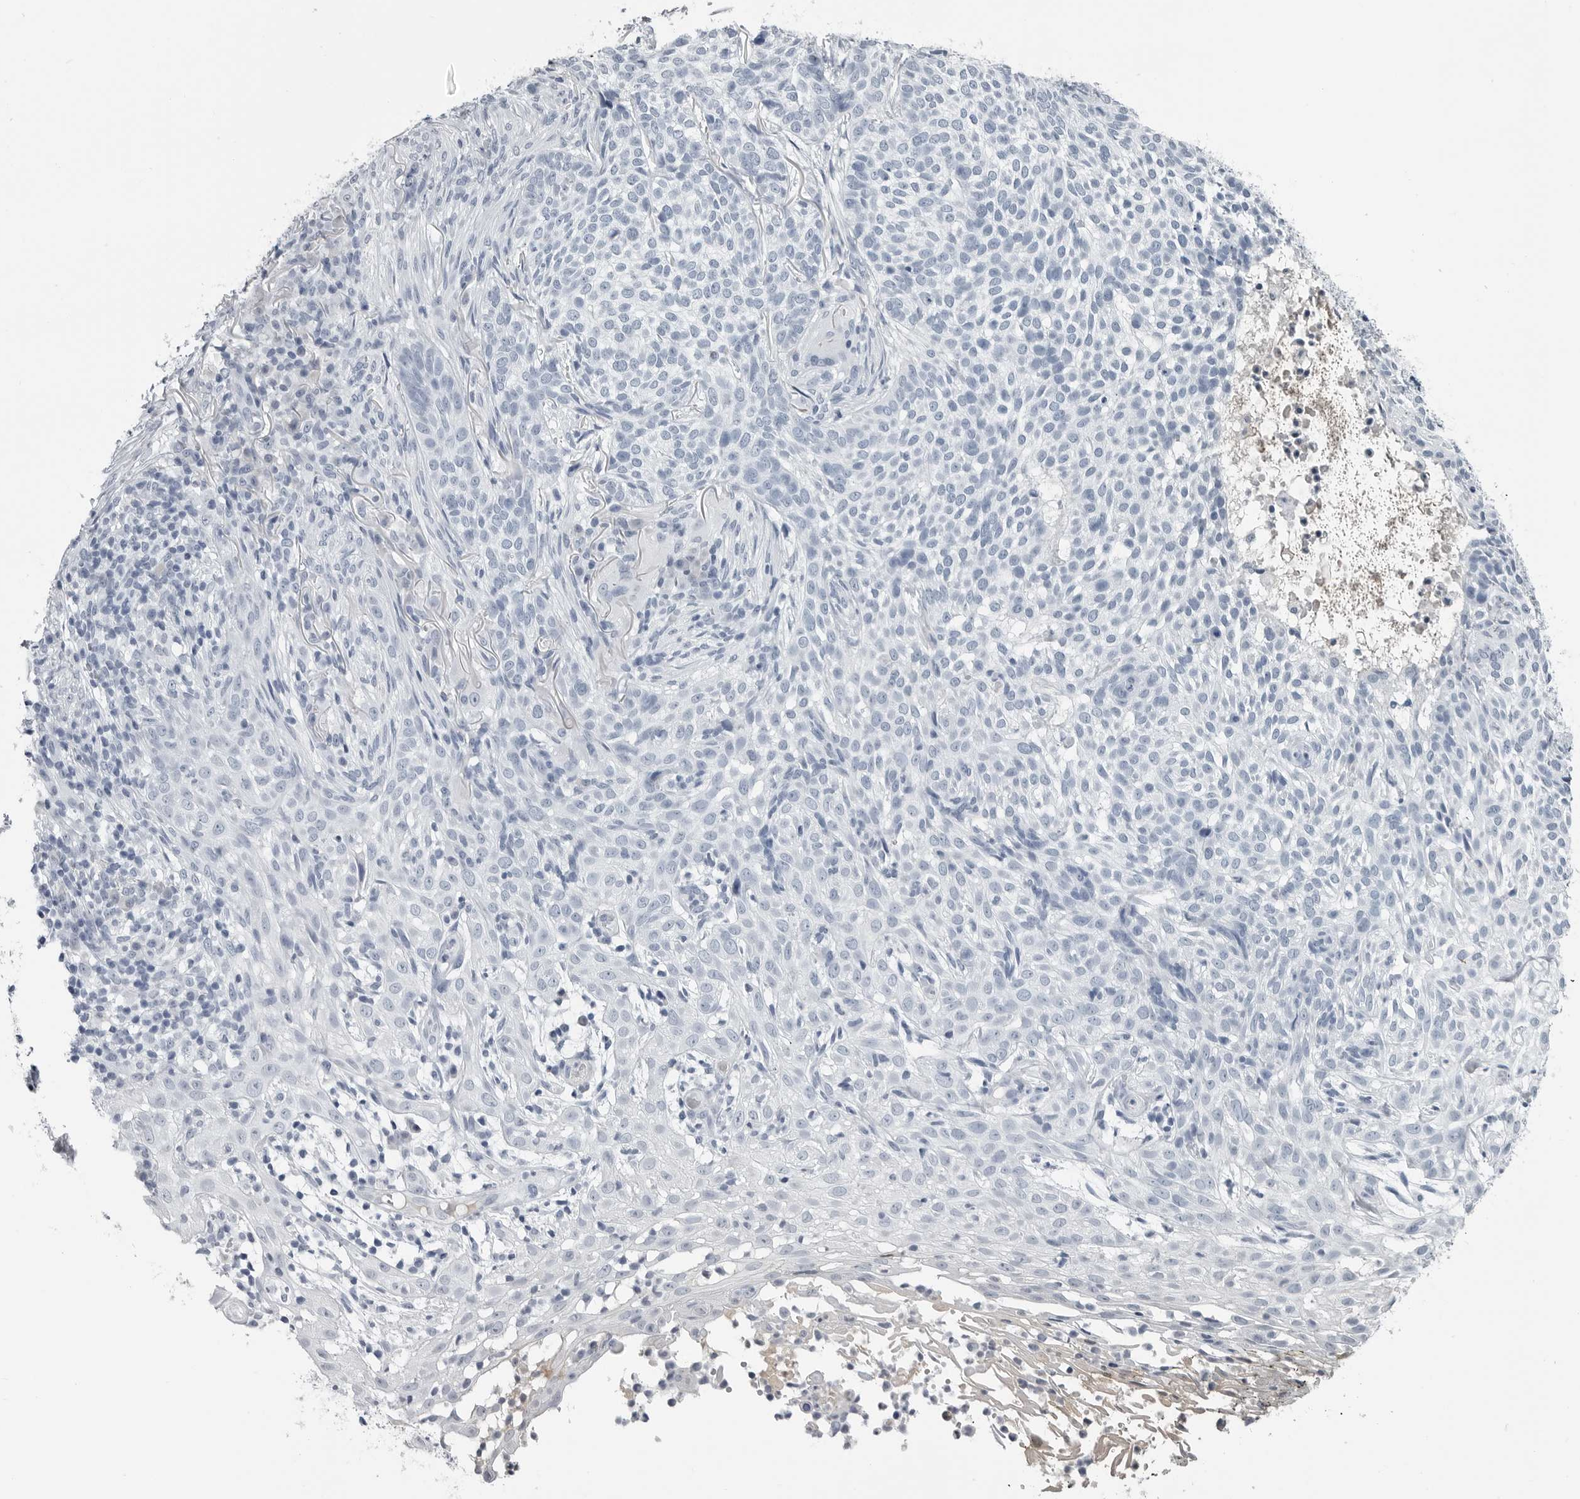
{"staining": {"intensity": "negative", "quantity": "none", "location": "none"}, "tissue": "skin cancer", "cell_type": "Tumor cells", "image_type": "cancer", "snomed": [{"axis": "morphology", "description": "Basal cell carcinoma"}, {"axis": "topography", "description": "Skin"}], "caption": "Basal cell carcinoma (skin) stained for a protein using immunohistochemistry shows no staining tumor cells.", "gene": "AMPD1", "patient": {"sex": "female", "age": 64}}